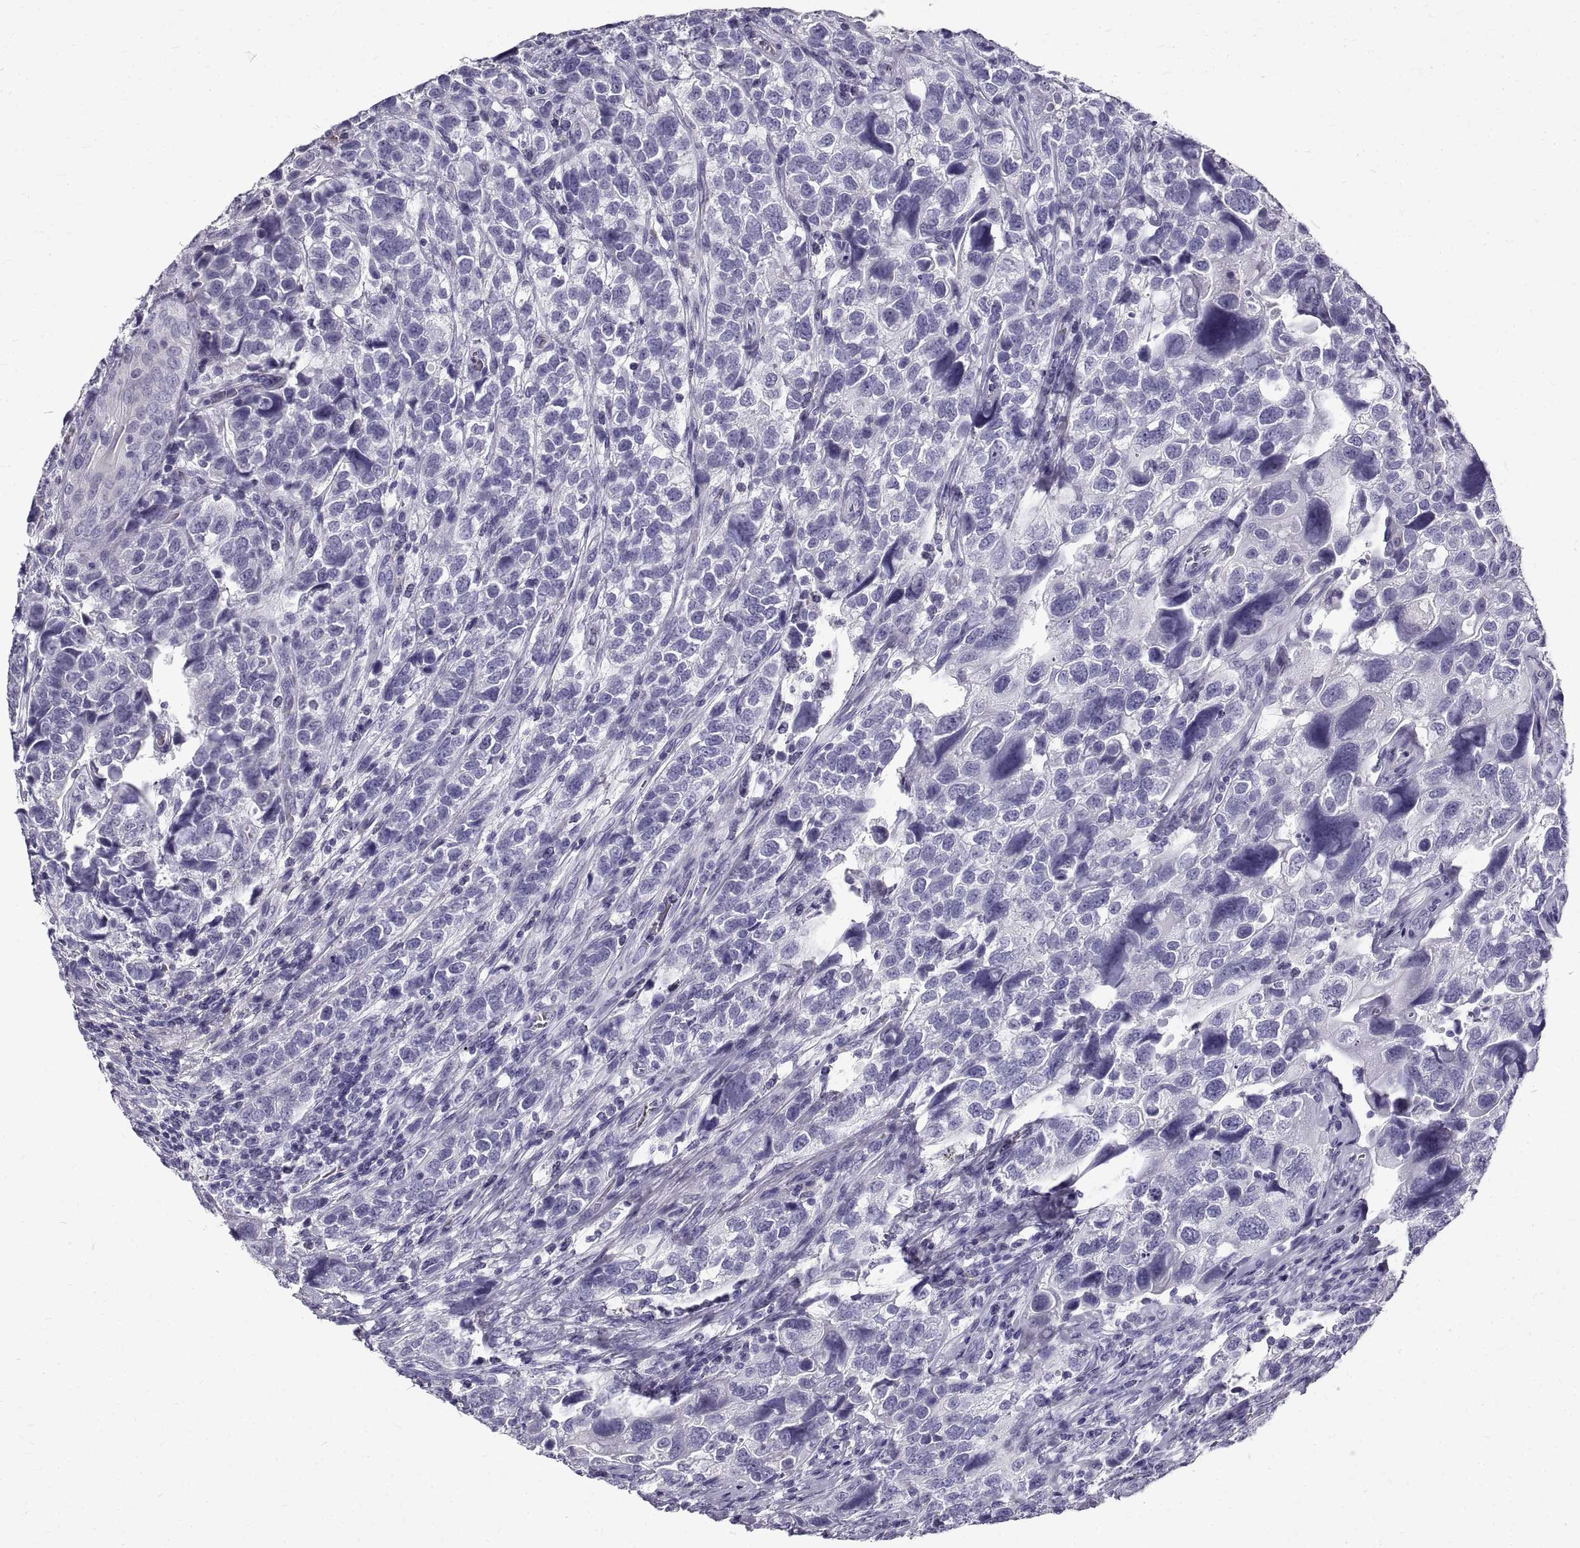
{"staining": {"intensity": "negative", "quantity": "none", "location": "none"}, "tissue": "urothelial cancer", "cell_type": "Tumor cells", "image_type": "cancer", "snomed": [{"axis": "morphology", "description": "Urothelial carcinoma, High grade"}, {"axis": "topography", "description": "Urinary bladder"}], "caption": "Immunohistochemistry (IHC) image of human urothelial cancer stained for a protein (brown), which demonstrates no positivity in tumor cells. (Stains: DAB immunohistochemistry (IHC) with hematoxylin counter stain, Microscopy: brightfield microscopy at high magnification).", "gene": "GNG12", "patient": {"sex": "female", "age": 58}}